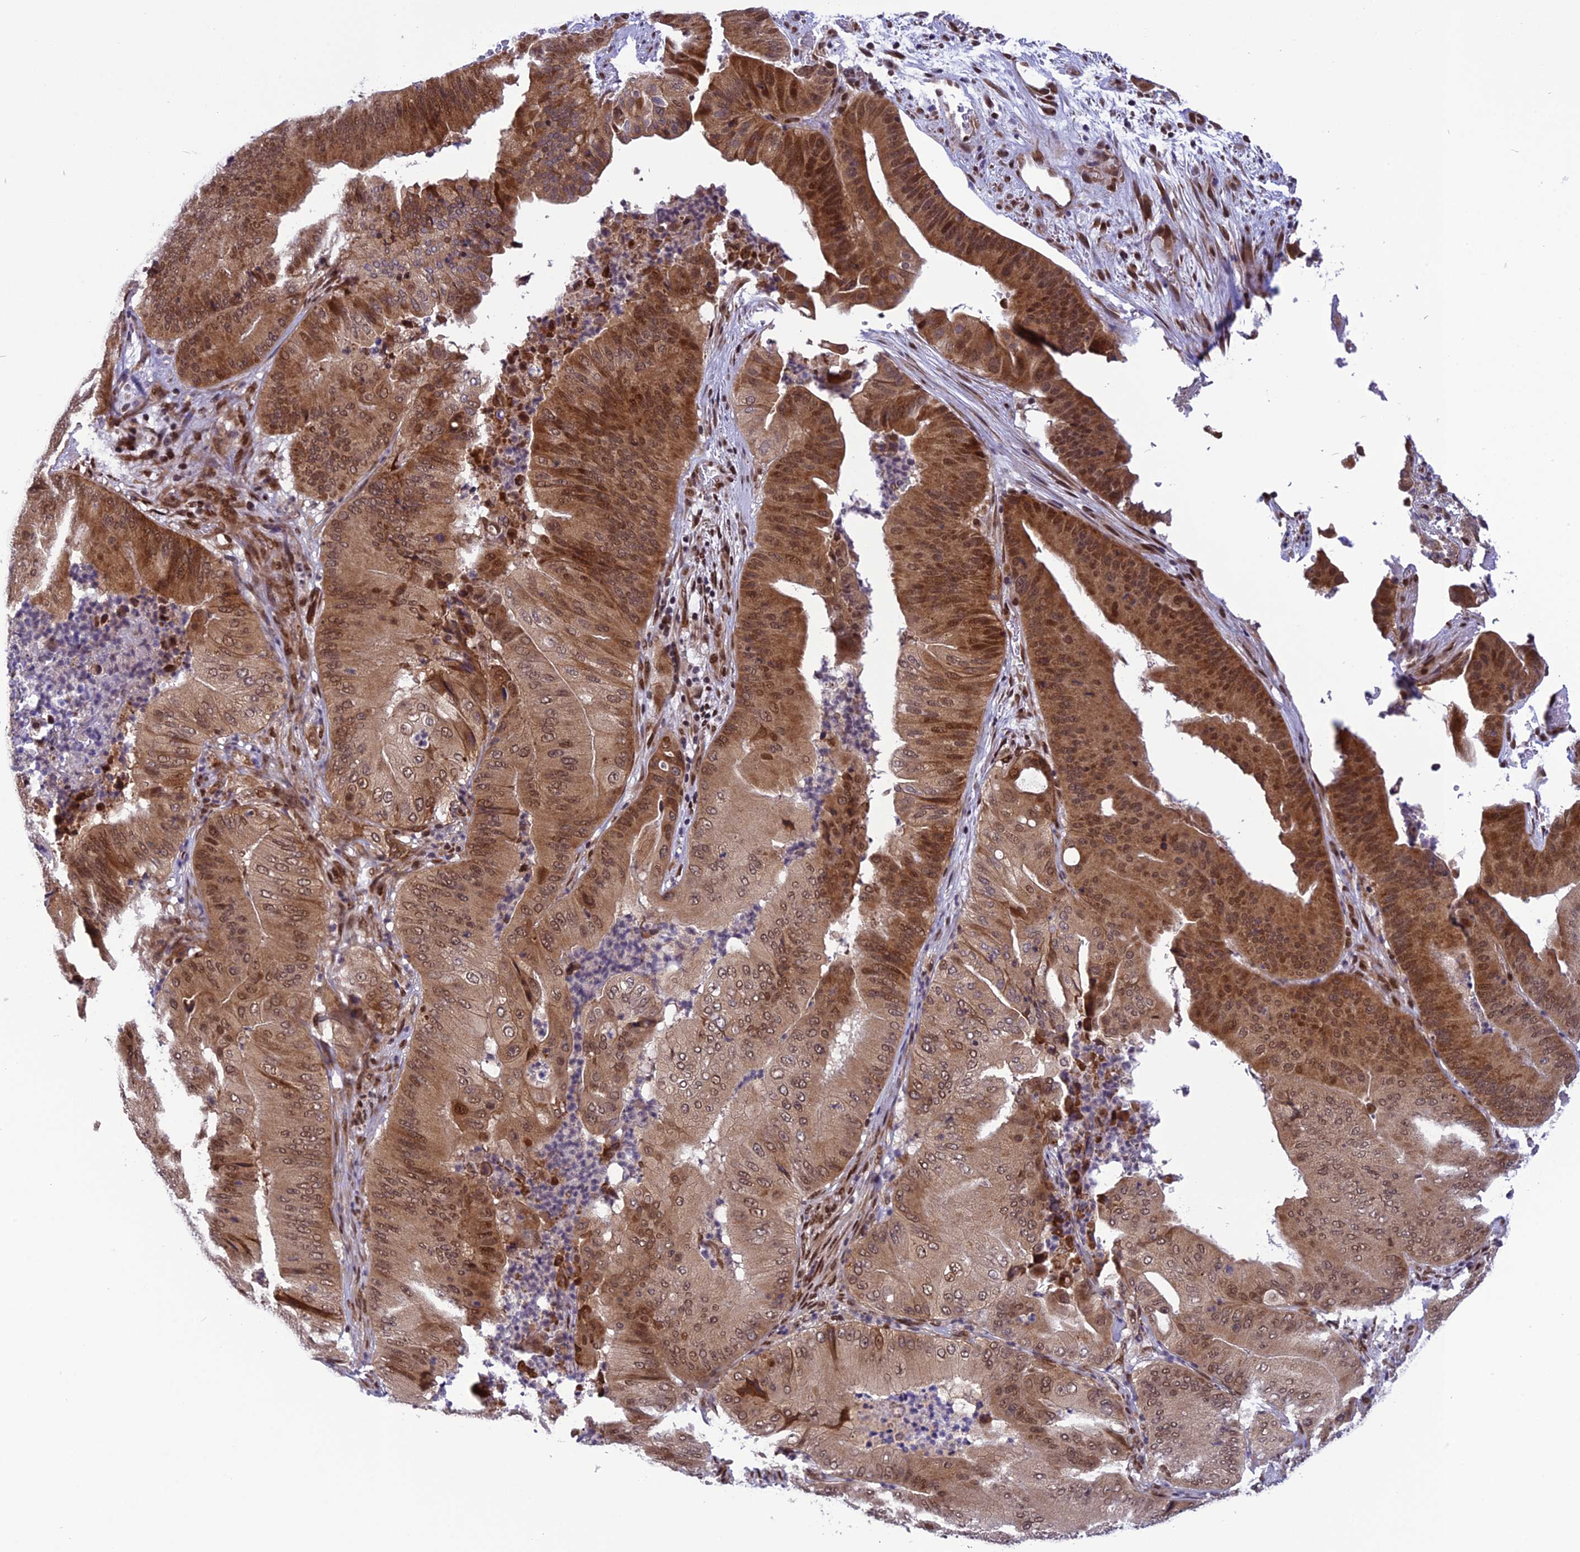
{"staining": {"intensity": "moderate", "quantity": ">75%", "location": "cytoplasmic/membranous,nuclear"}, "tissue": "pancreatic cancer", "cell_type": "Tumor cells", "image_type": "cancer", "snomed": [{"axis": "morphology", "description": "Adenocarcinoma, NOS"}, {"axis": "topography", "description": "Pancreas"}], "caption": "Human pancreatic adenocarcinoma stained with a protein marker exhibits moderate staining in tumor cells.", "gene": "RTRAF", "patient": {"sex": "female", "age": 77}}